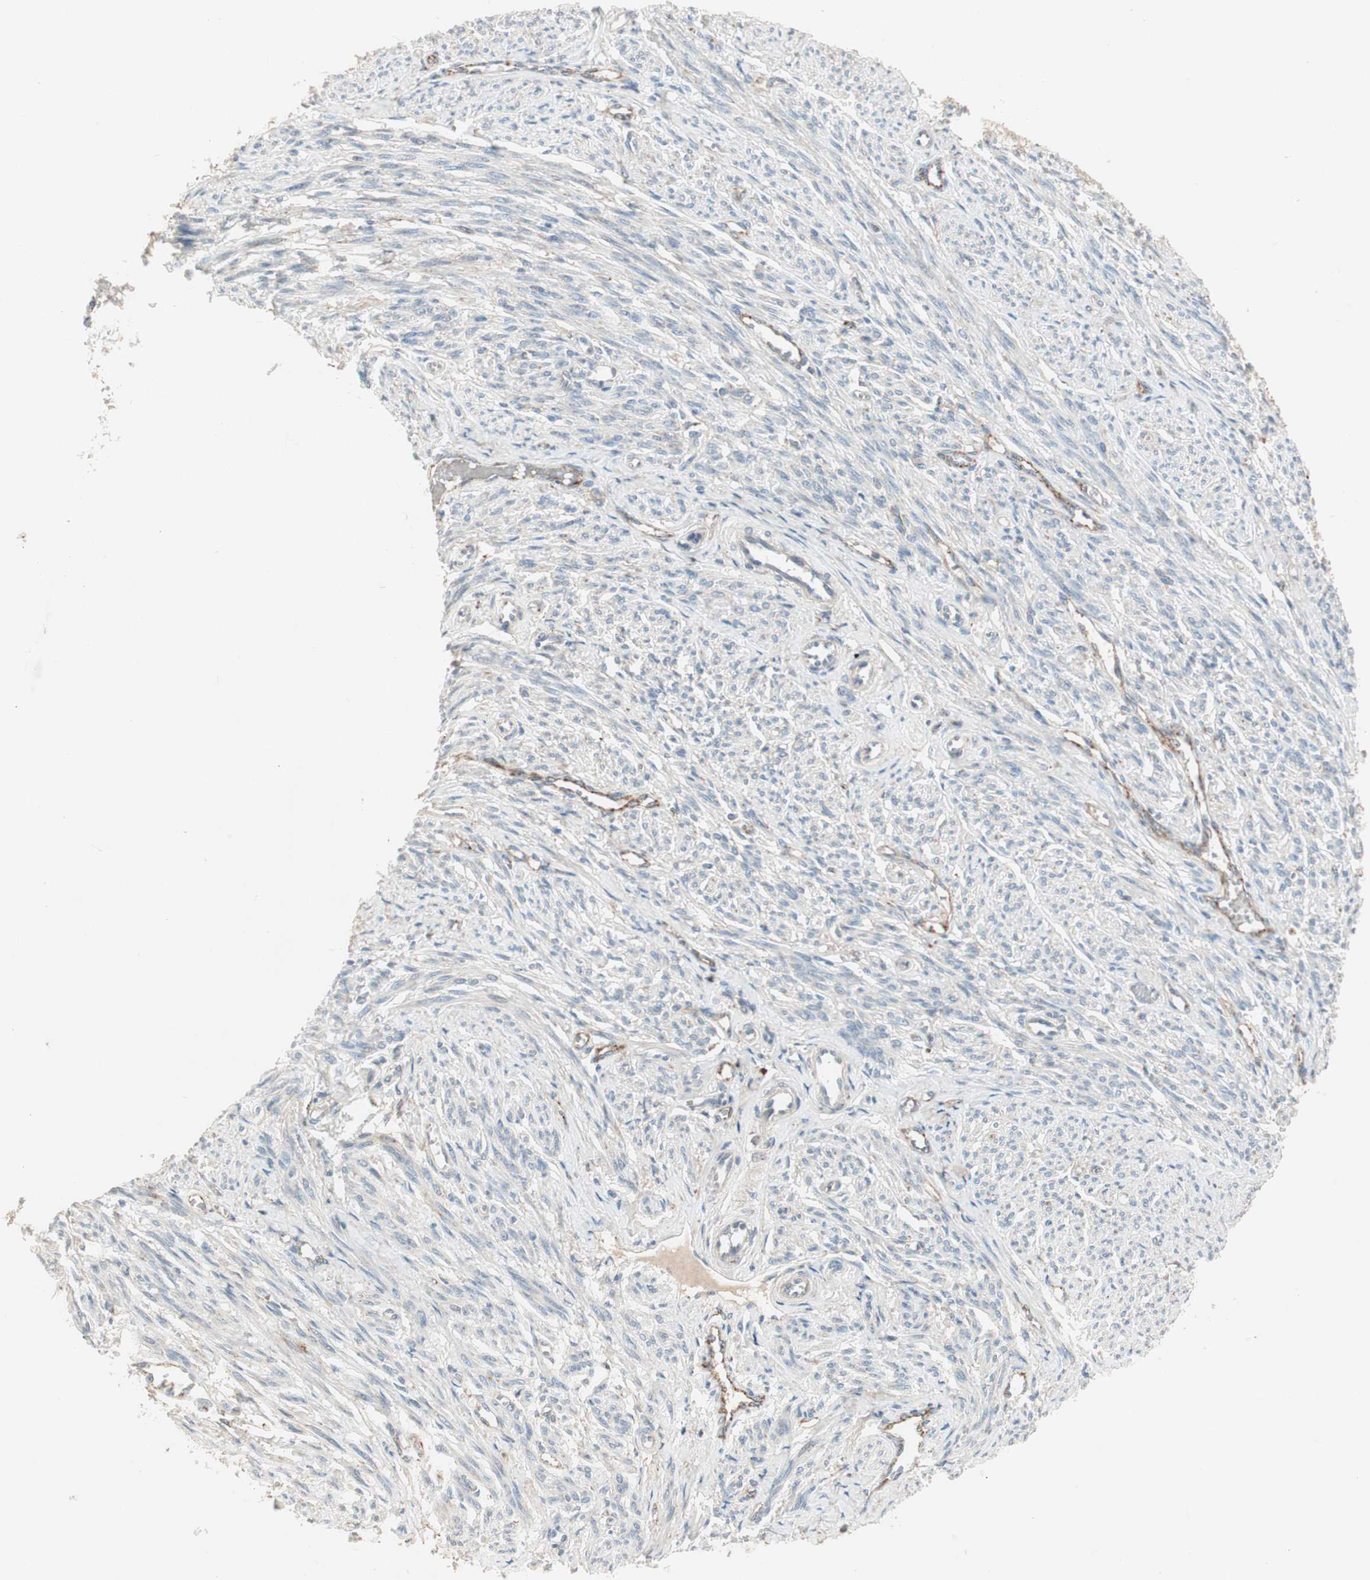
{"staining": {"intensity": "weak", "quantity": "<25%", "location": "cytoplasmic/membranous"}, "tissue": "smooth muscle", "cell_type": "Smooth muscle cells", "image_type": "normal", "snomed": [{"axis": "morphology", "description": "Normal tissue, NOS"}, {"axis": "topography", "description": "Smooth muscle"}], "caption": "Smooth muscle cells are negative for brown protein staining in benign smooth muscle. (DAB (3,3'-diaminobenzidine) immunohistochemistry with hematoxylin counter stain).", "gene": "FGFR4", "patient": {"sex": "female", "age": 65}}